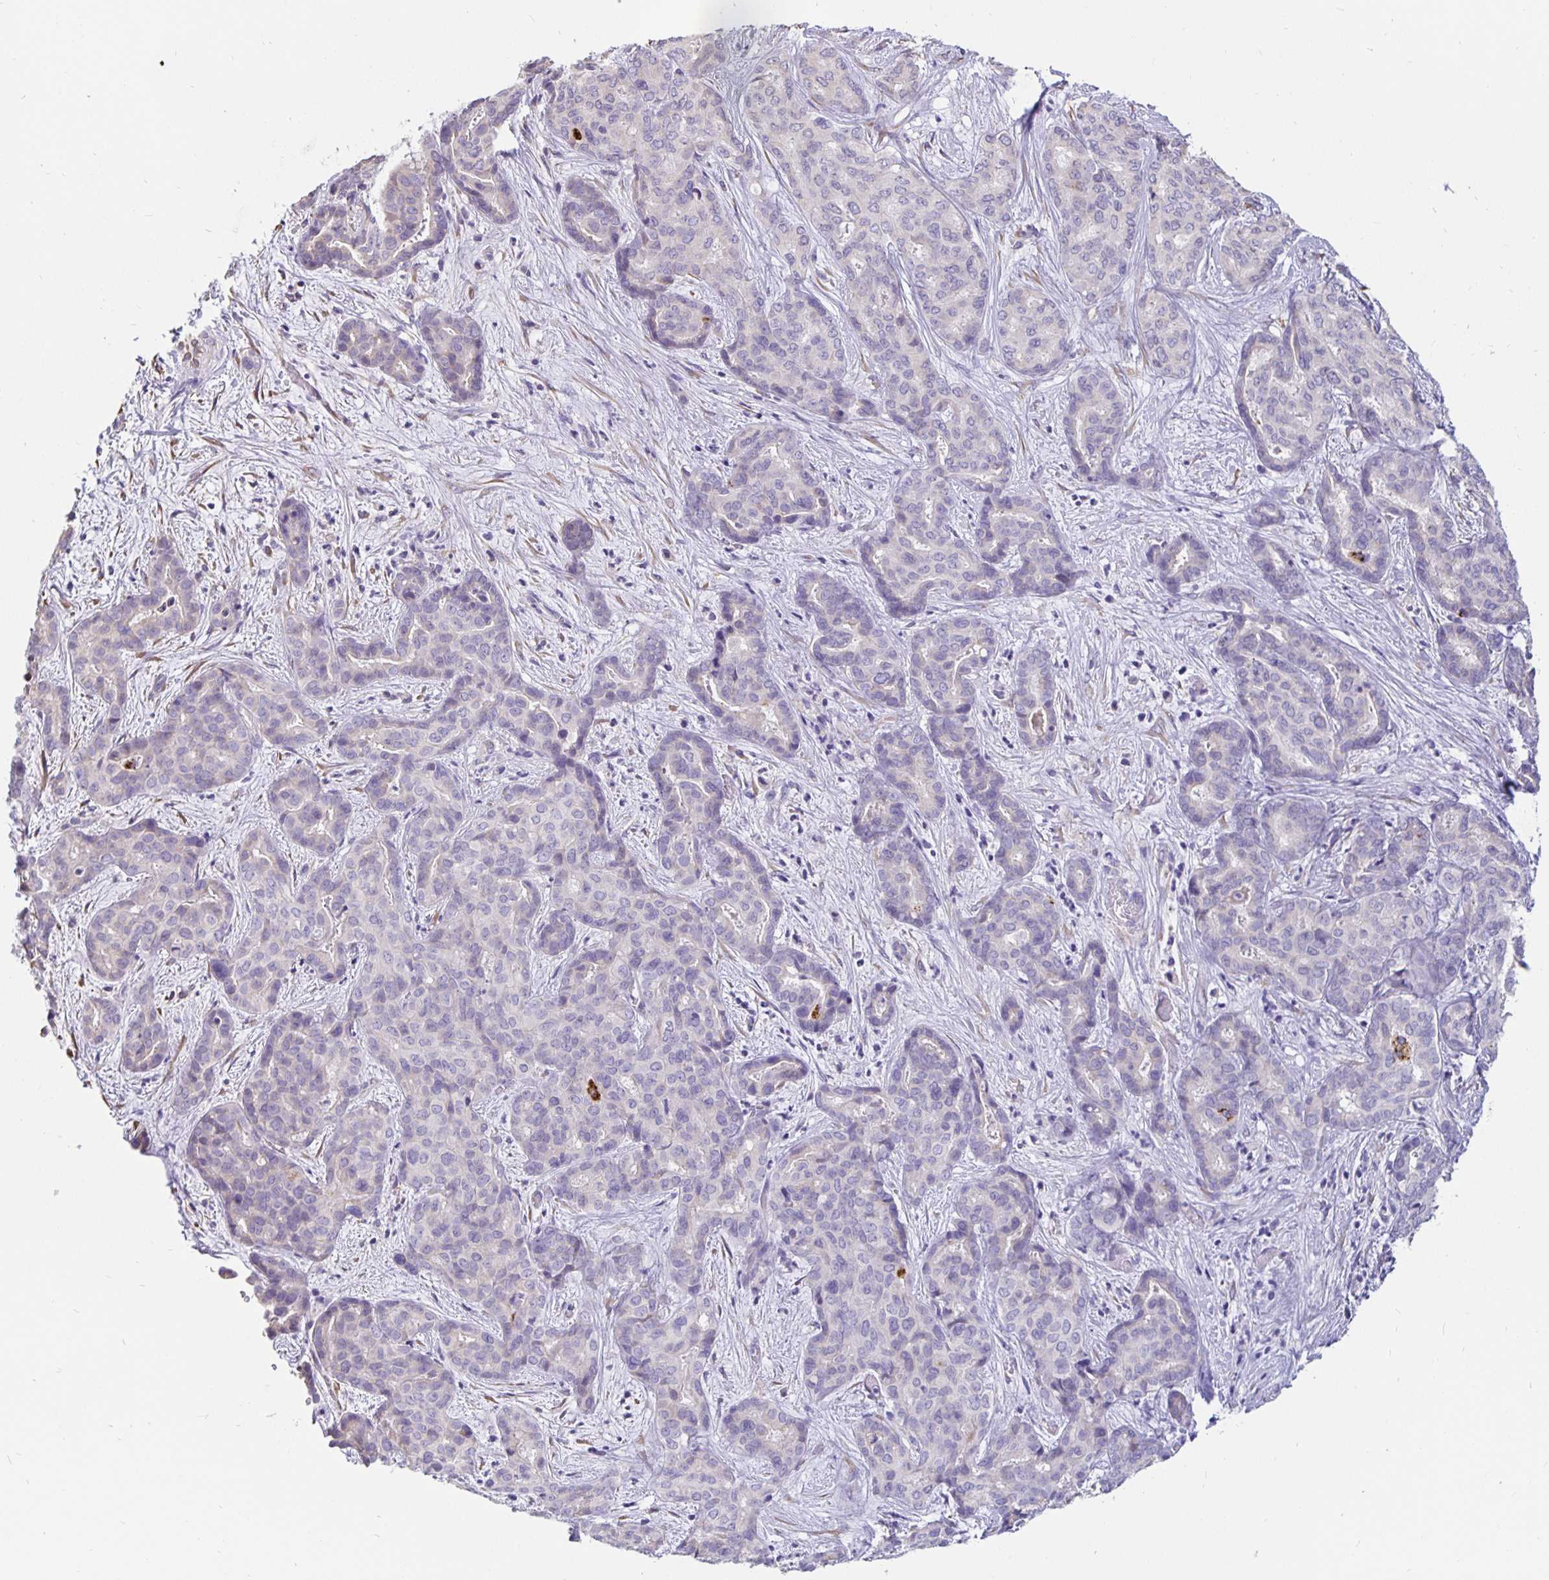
{"staining": {"intensity": "negative", "quantity": "none", "location": "none"}, "tissue": "liver cancer", "cell_type": "Tumor cells", "image_type": "cancer", "snomed": [{"axis": "morphology", "description": "Cholangiocarcinoma"}, {"axis": "topography", "description": "Liver"}], "caption": "Liver cancer stained for a protein using immunohistochemistry demonstrates no staining tumor cells.", "gene": "DNAI2", "patient": {"sex": "female", "age": 64}}